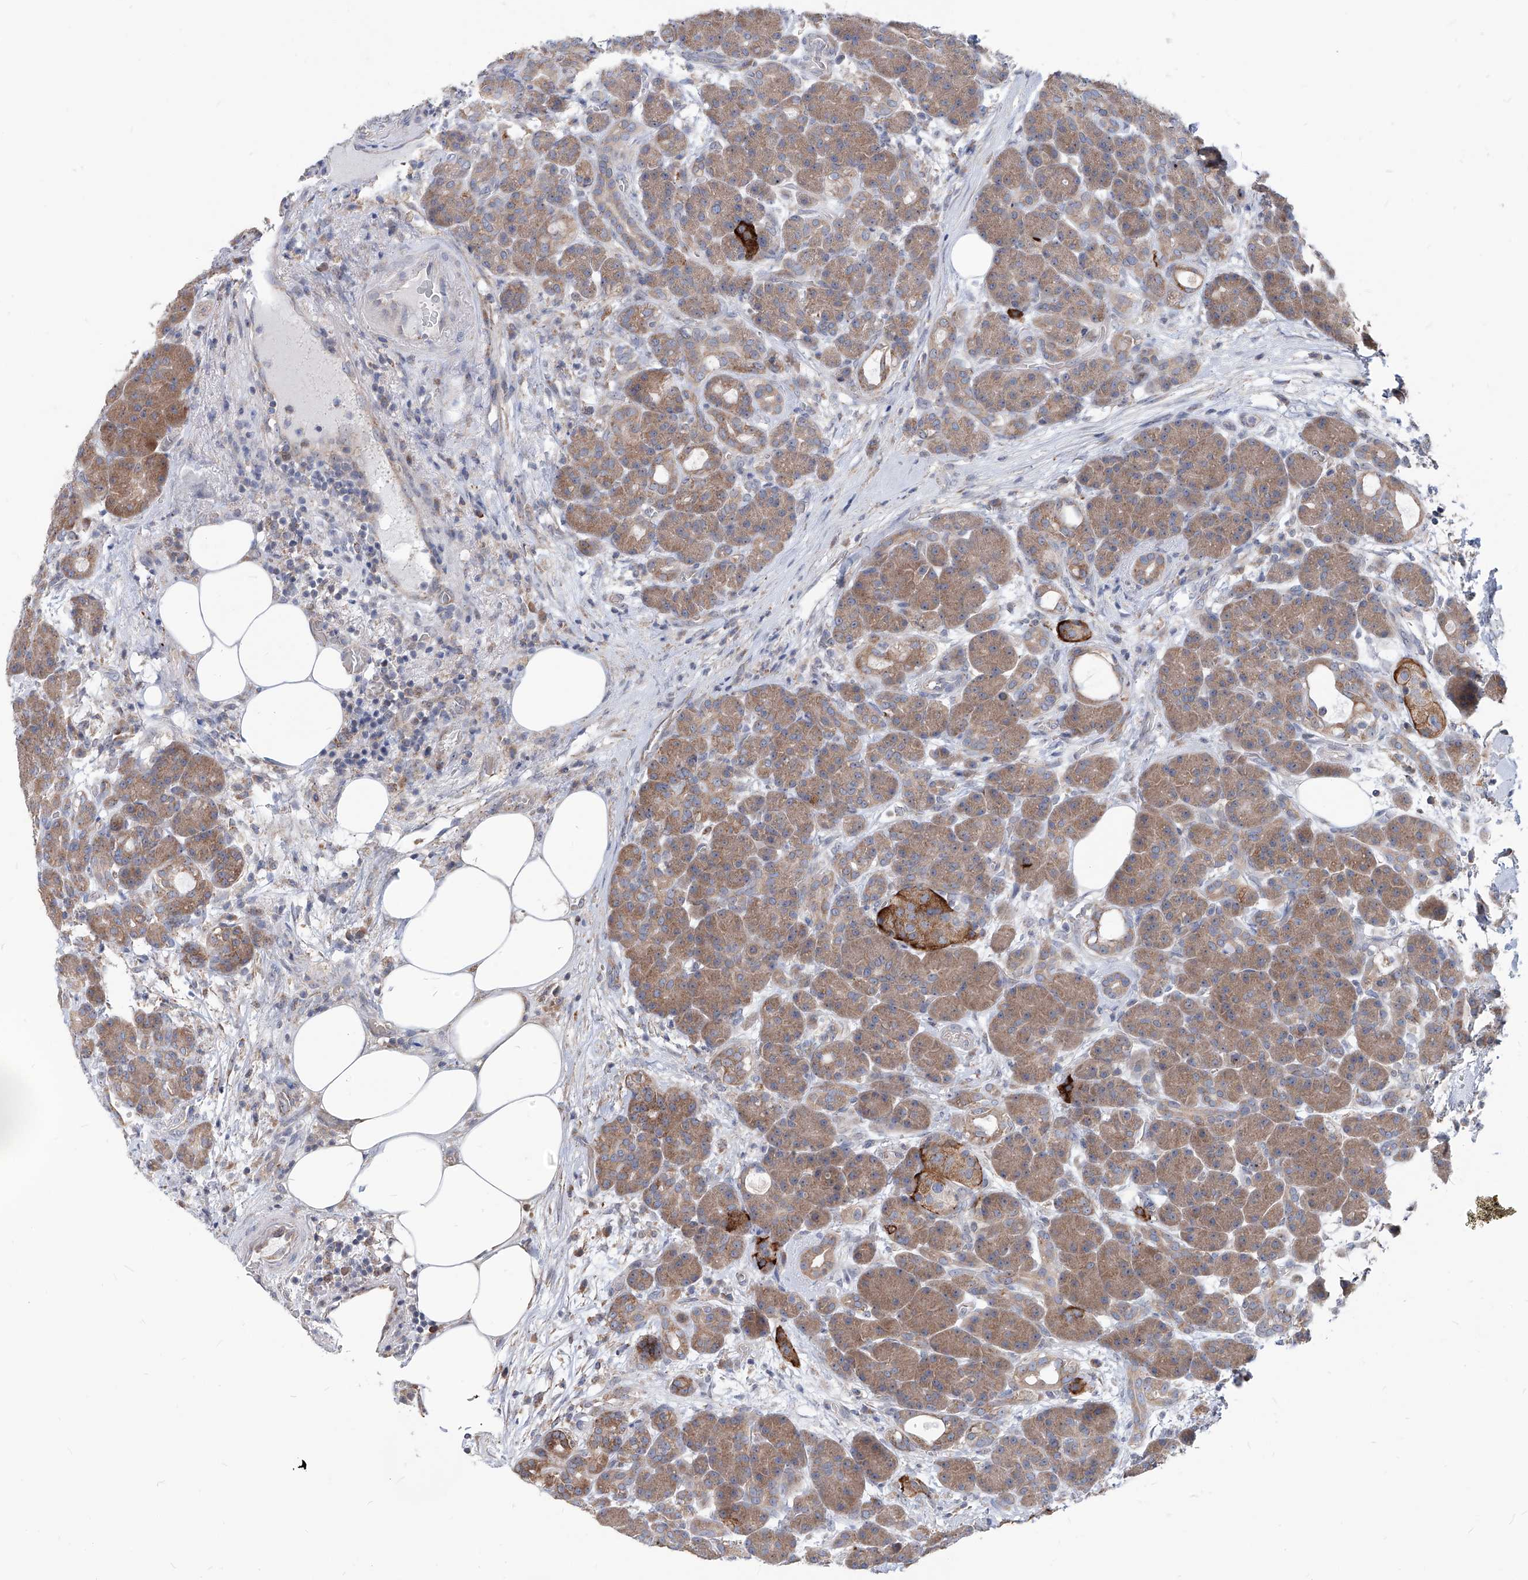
{"staining": {"intensity": "moderate", "quantity": ">75%", "location": "cytoplasmic/membranous"}, "tissue": "pancreas", "cell_type": "Exocrine glandular cells", "image_type": "normal", "snomed": [{"axis": "morphology", "description": "Normal tissue, NOS"}, {"axis": "topography", "description": "Pancreas"}], "caption": "Pancreas was stained to show a protein in brown. There is medium levels of moderate cytoplasmic/membranous expression in about >75% of exocrine glandular cells. (DAB IHC, brown staining for protein, blue staining for nuclei).", "gene": "AGPS", "patient": {"sex": "male", "age": 63}}